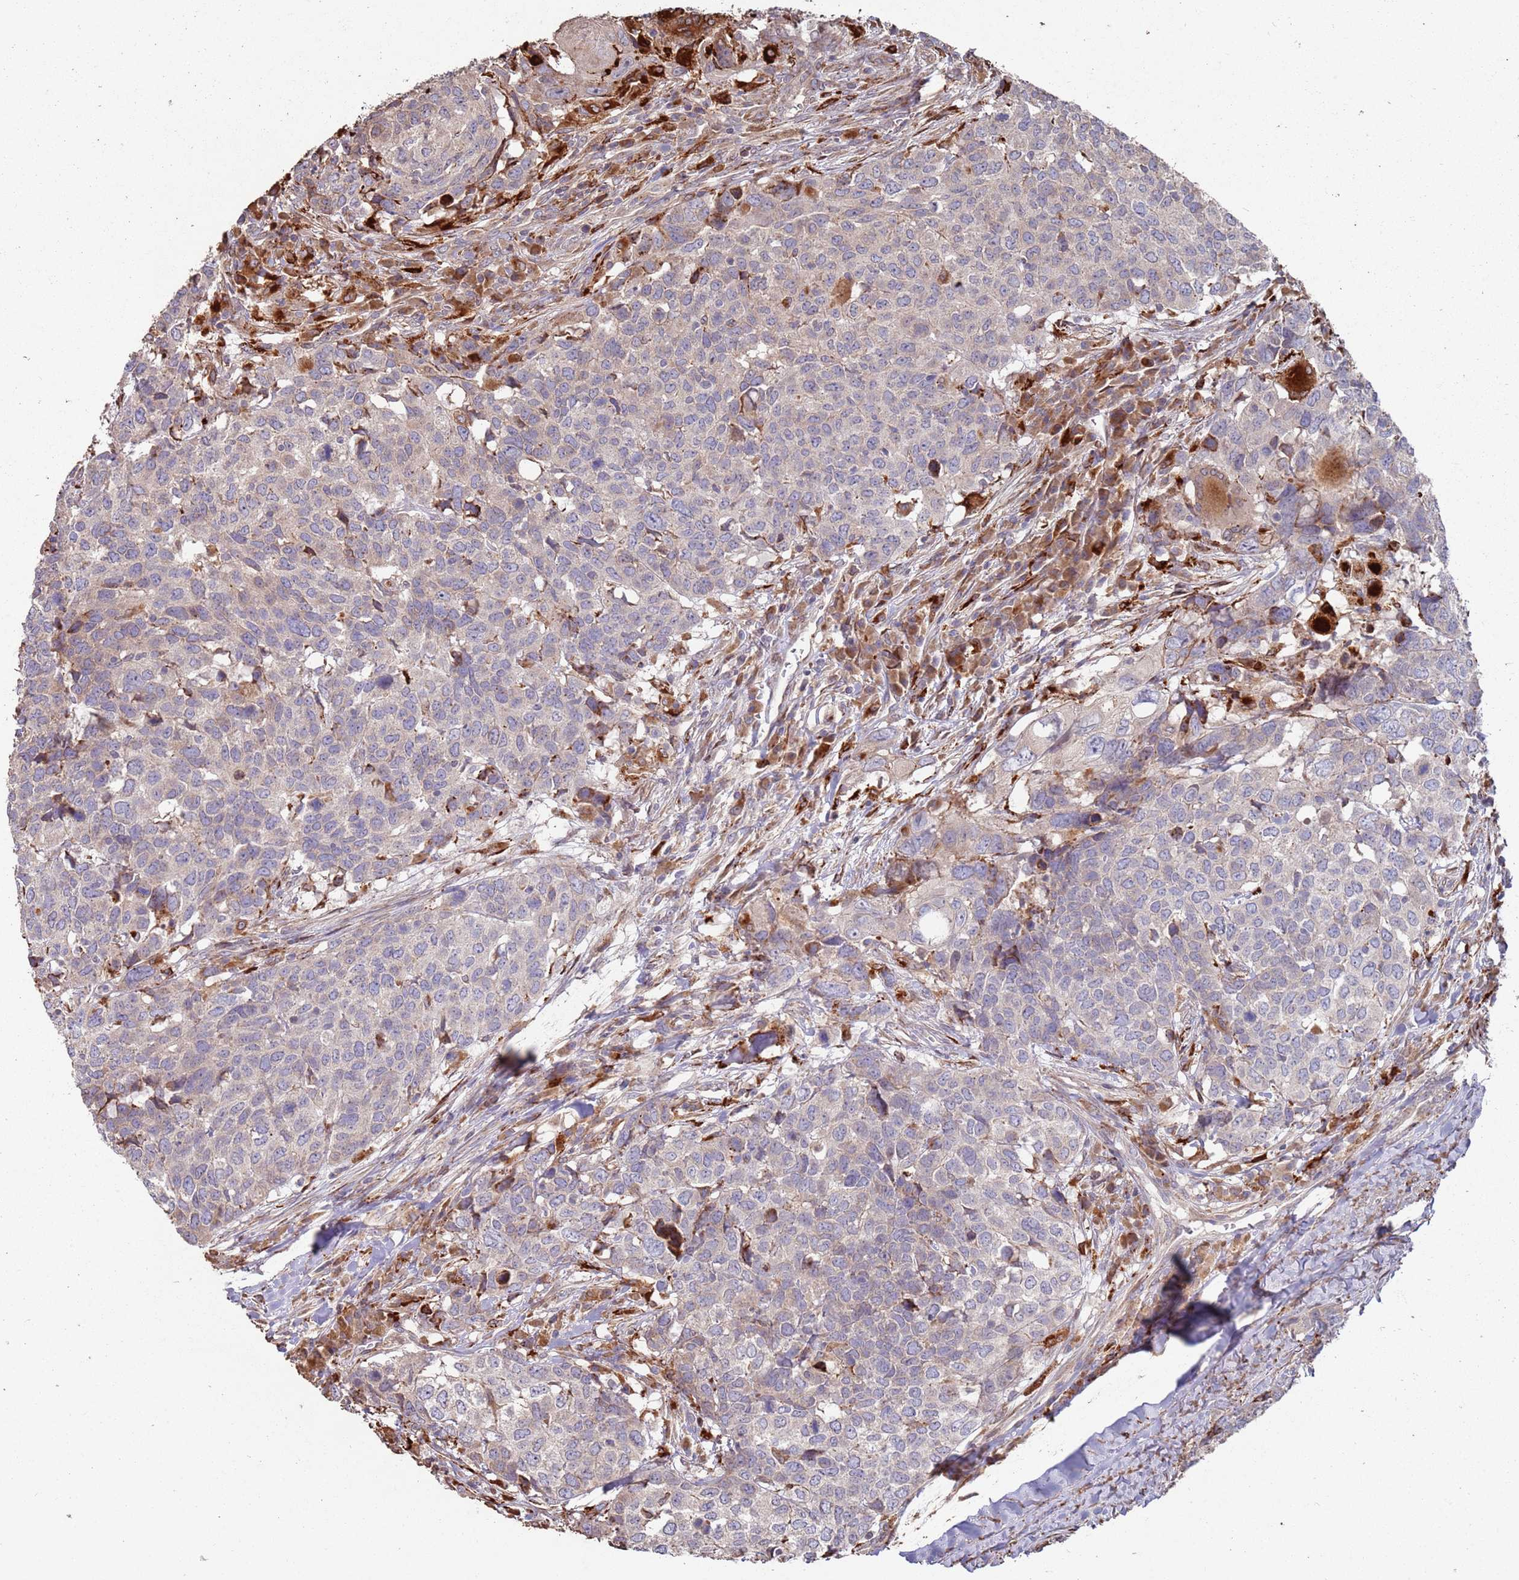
{"staining": {"intensity": "weak", "quantity": "25%-75%", "location": "cytoplasmic/membranous"}, "tissue": "head and neck cancer", "cell_type": "Tumor cells", "image_type": "cancer", "snomed": [{"axis": "morphology", "description": "Normal tissue, NOS"}, {"axis": "morphology", "description": "Squamous cell carcinoma, NOS"}, {"axis": "topography", "description": "Skeletal muscle"}, {"axis": "topography", "description": "Vascular tissue"}, {"axis": "topography", "description": "Peripheral nerve tissue"}, {"axis": "topography", "description": "Head-Neck"}], "caption": "Immunohistochemical staining of human head and neck squamous cell carcinoma shows weak cytoplasmic/membranous protein positivity in approximately 25%-75% of tumor cells.", "gene": "LACC1", "patient": {"sex": "male", "age": 66}}